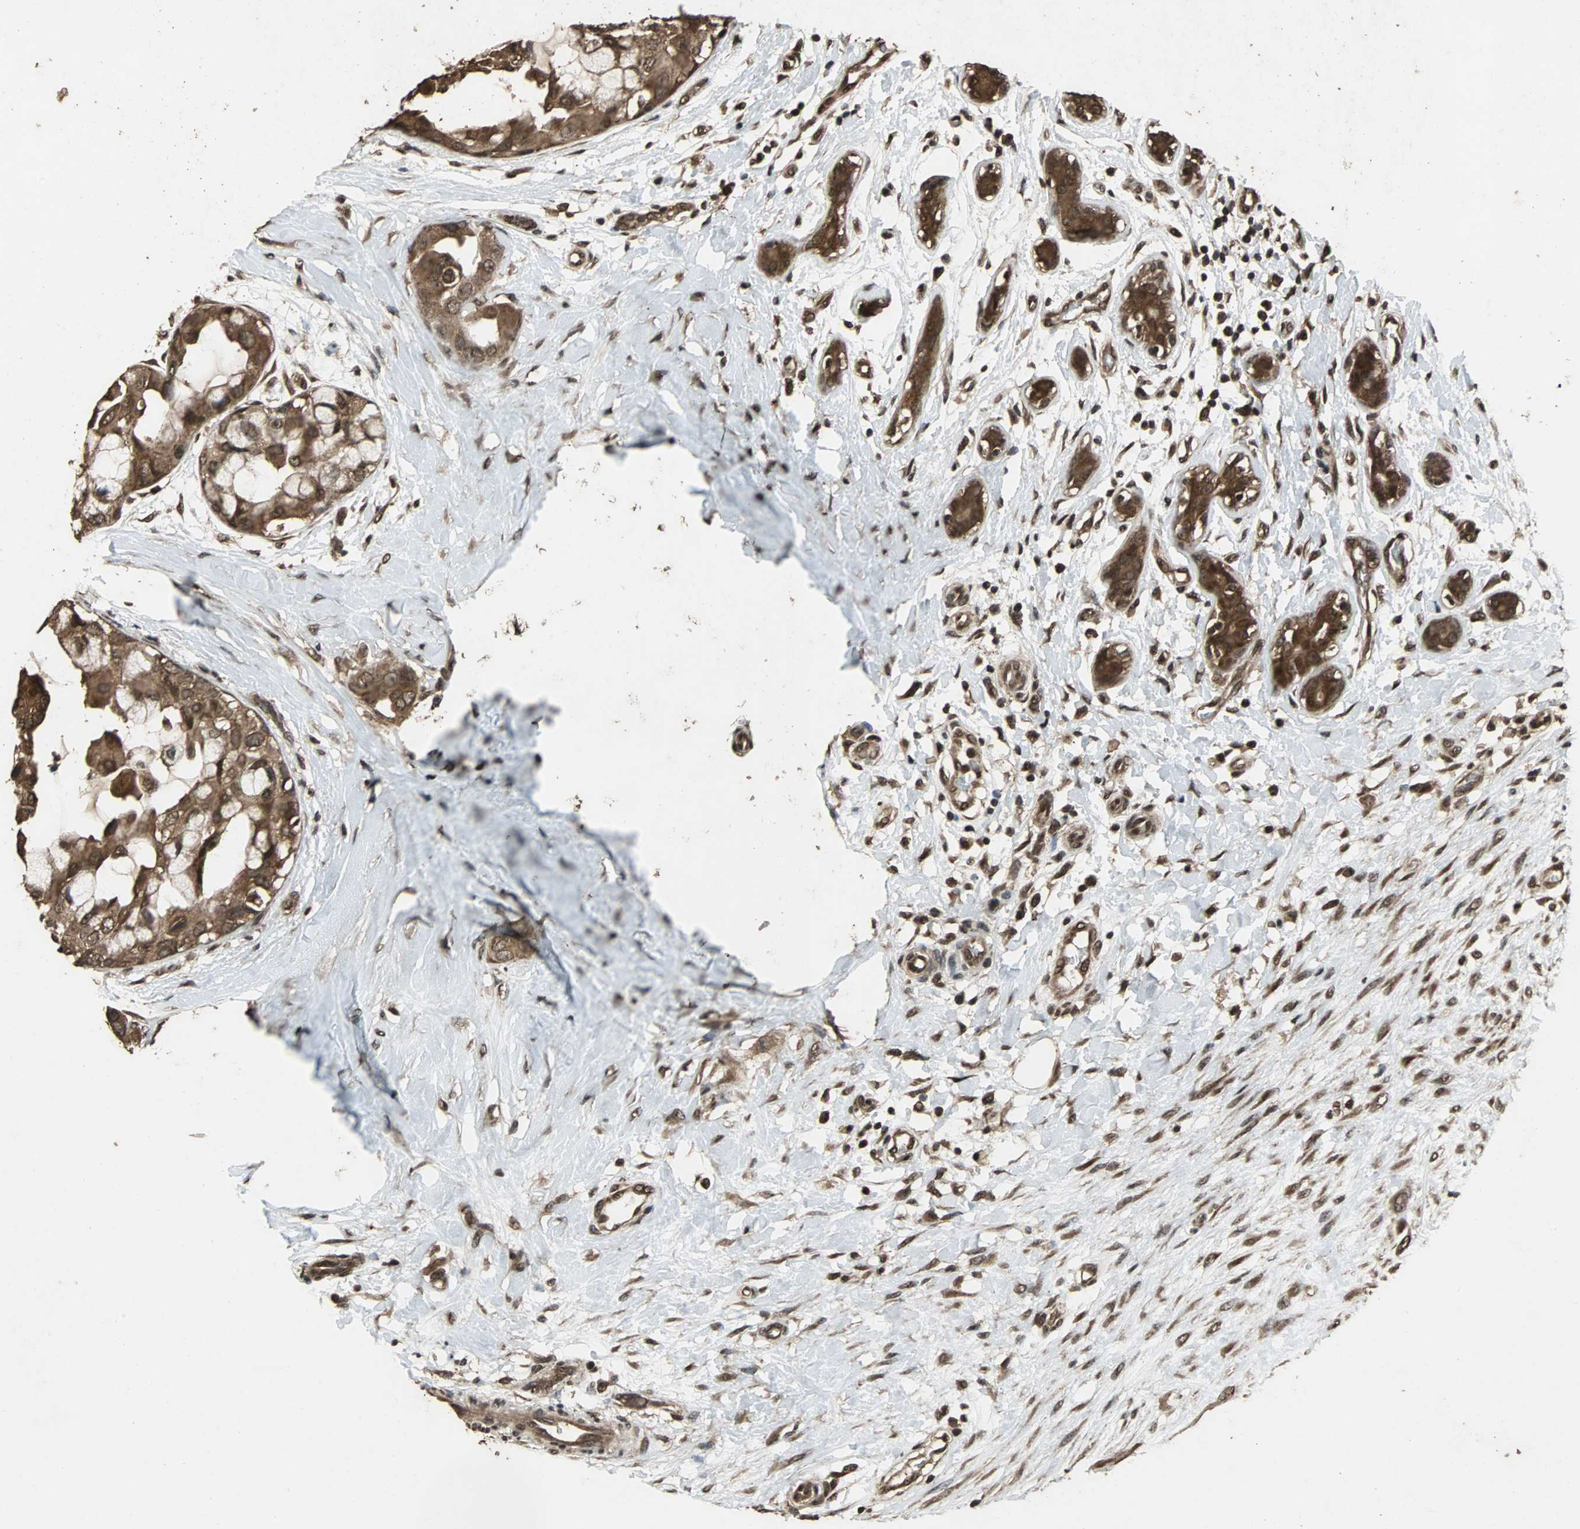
{"staining": {"intensity": "strong", "quantity": ">75%", "location": "cytoplasmic/membranous,nuclear"}, "tissue": "breast cancer", "cell_type": "Tumor cells", "image_type": "cancer", "snomed": [{"axis": "morphology", "description": "Duct carcinoma"}, {"axis": "topography", "description": "Breast"}], "caption": "Approximately >75% of tumor cells in human infiltrating ductal carcinoma (breast) show strong cytoplasmic/membranous and nuclear protein staining as visualized by brown immunohistochemical staining.", "gene": "ZNF18", "patient": {"sex": "female", "age": 40}}